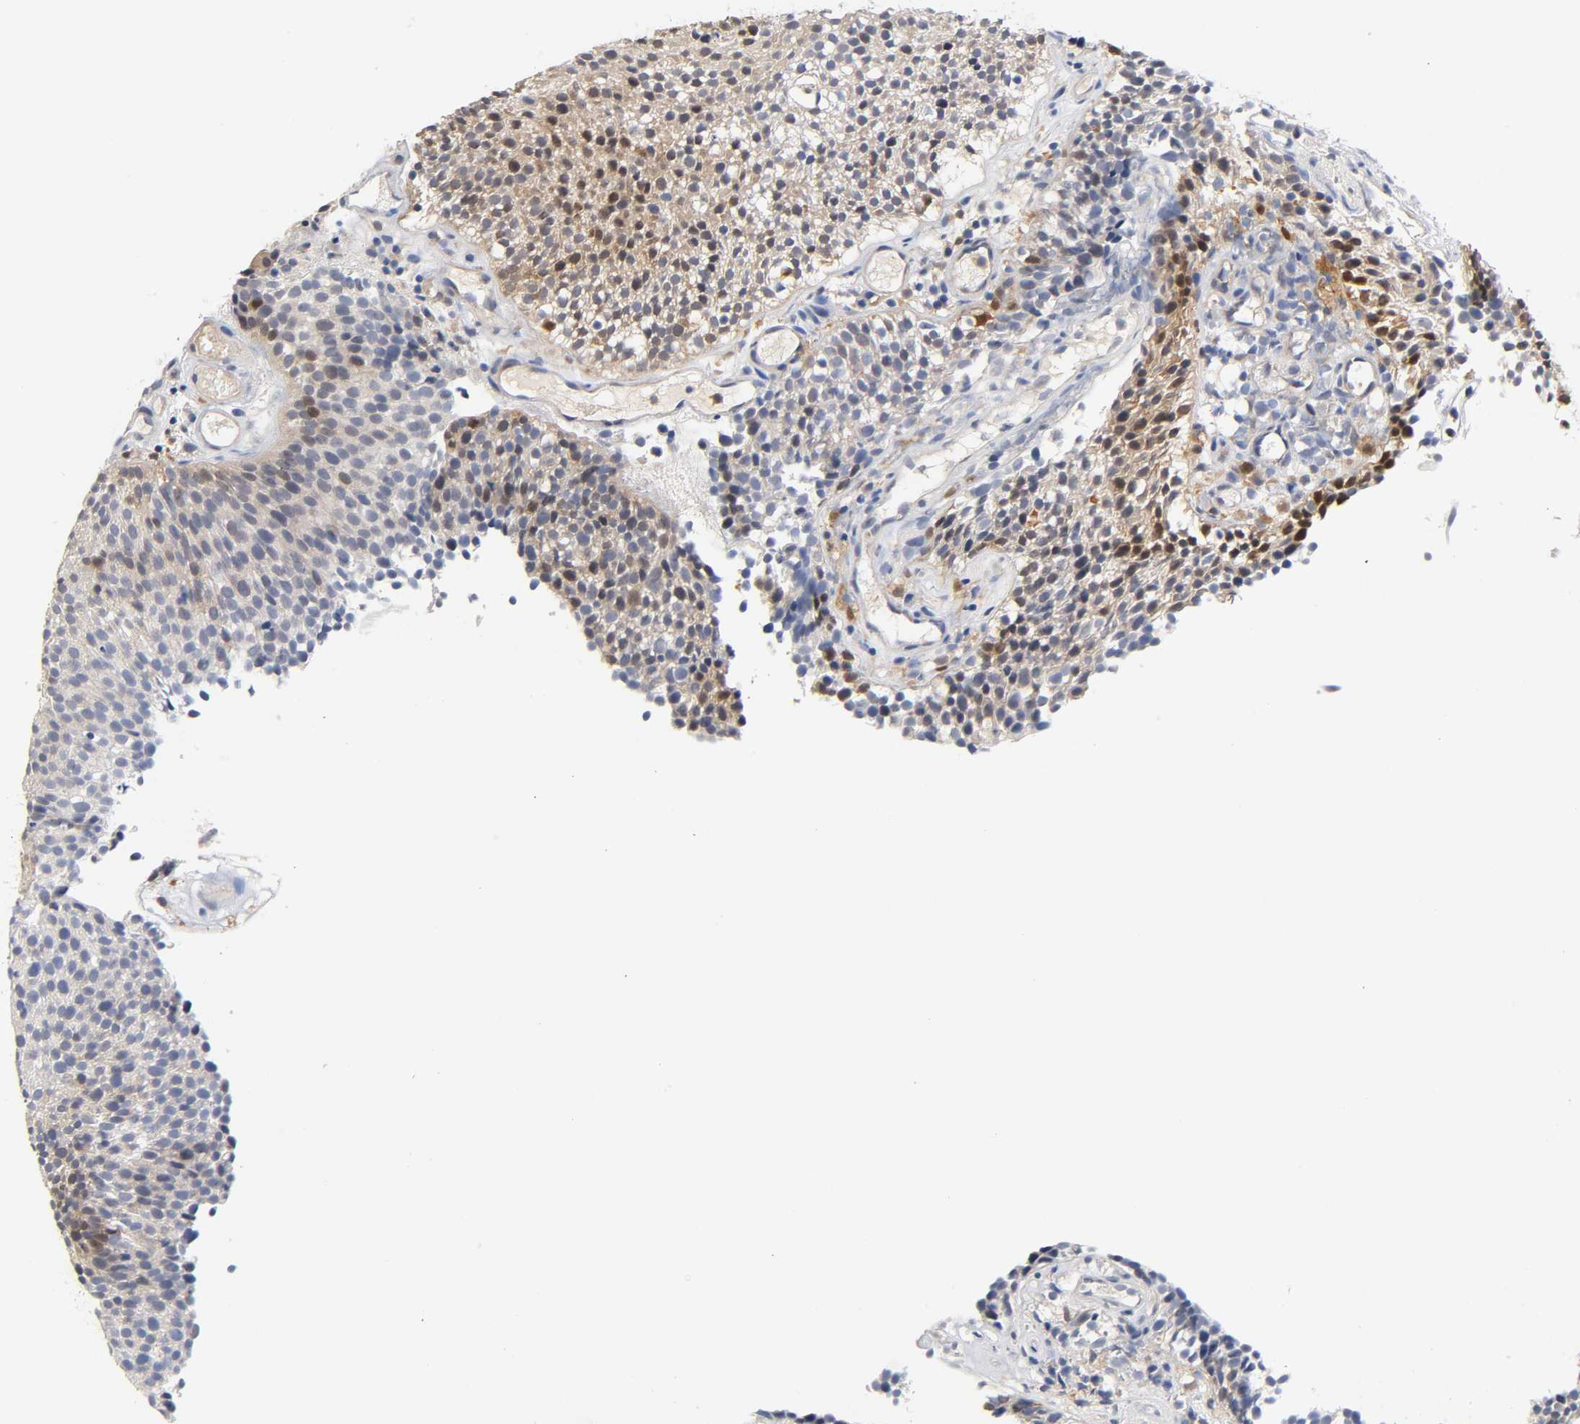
{"staining": {"intensity": "weak", "quantity": "25%-75%", "location": "cytoplasmic/membranous,nuclear"}, "tissue": "urothelial cancer", "cell_type": "Tumor cells", "image_type": "cancer", "snomed": [{"axis": "morphology", "description": "Urothelial carcinoma, Low grade"}, {"axis": "topography", "description": "Urinary bladder"}], "caption": "The photomicrograph exhibits staining of urothelial carcinoma (low-grade), revealing weak cytoplasmic/membranous and nuclear protein staining (brown color) within tumor cells.", "gene": "IL18", "patient": {"sex": "male", "age": 85}}